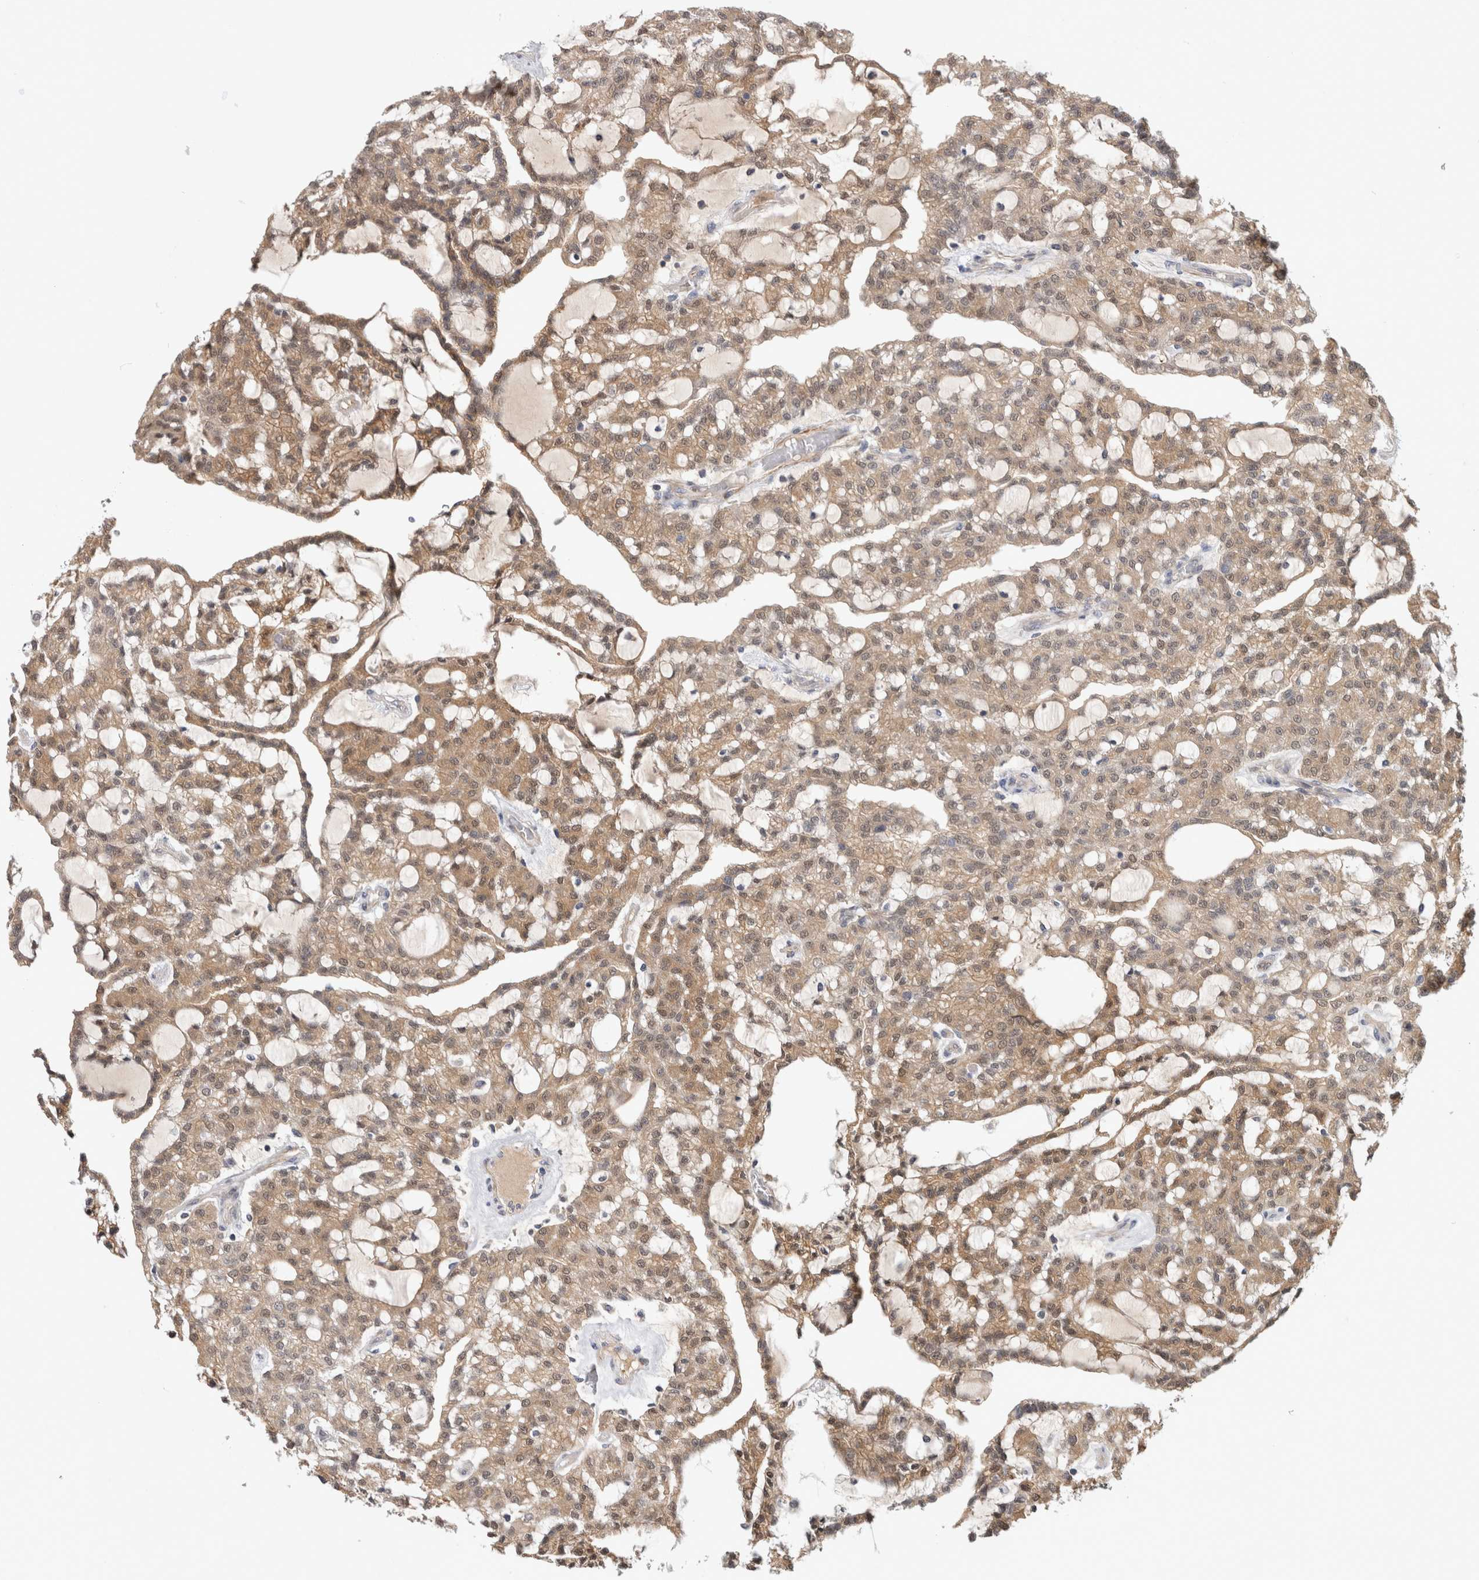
{"staining": {"intensity": "weak", "quantity": ">75%", "location": "cytoplasmic/membranous,nuclear"}, "tissue": "renal cancer", "cell_type": "Tumor cells", "image_type": "cancer", "snomed": [{"axis": "morphology", "description": "Adenocarcinoma, NOS"}, {"axis": "topography", "description": "Kidney"}], "caption": "Immunohistochemistry of human renal cancer (adenocarcinoma) exhibits low levels of weak cytoplasmic/membranous and nuclear expression in approximately >75% of tumor cells.", "gene": "PGM1", "patient": {"sex": "male", "age": 63}}